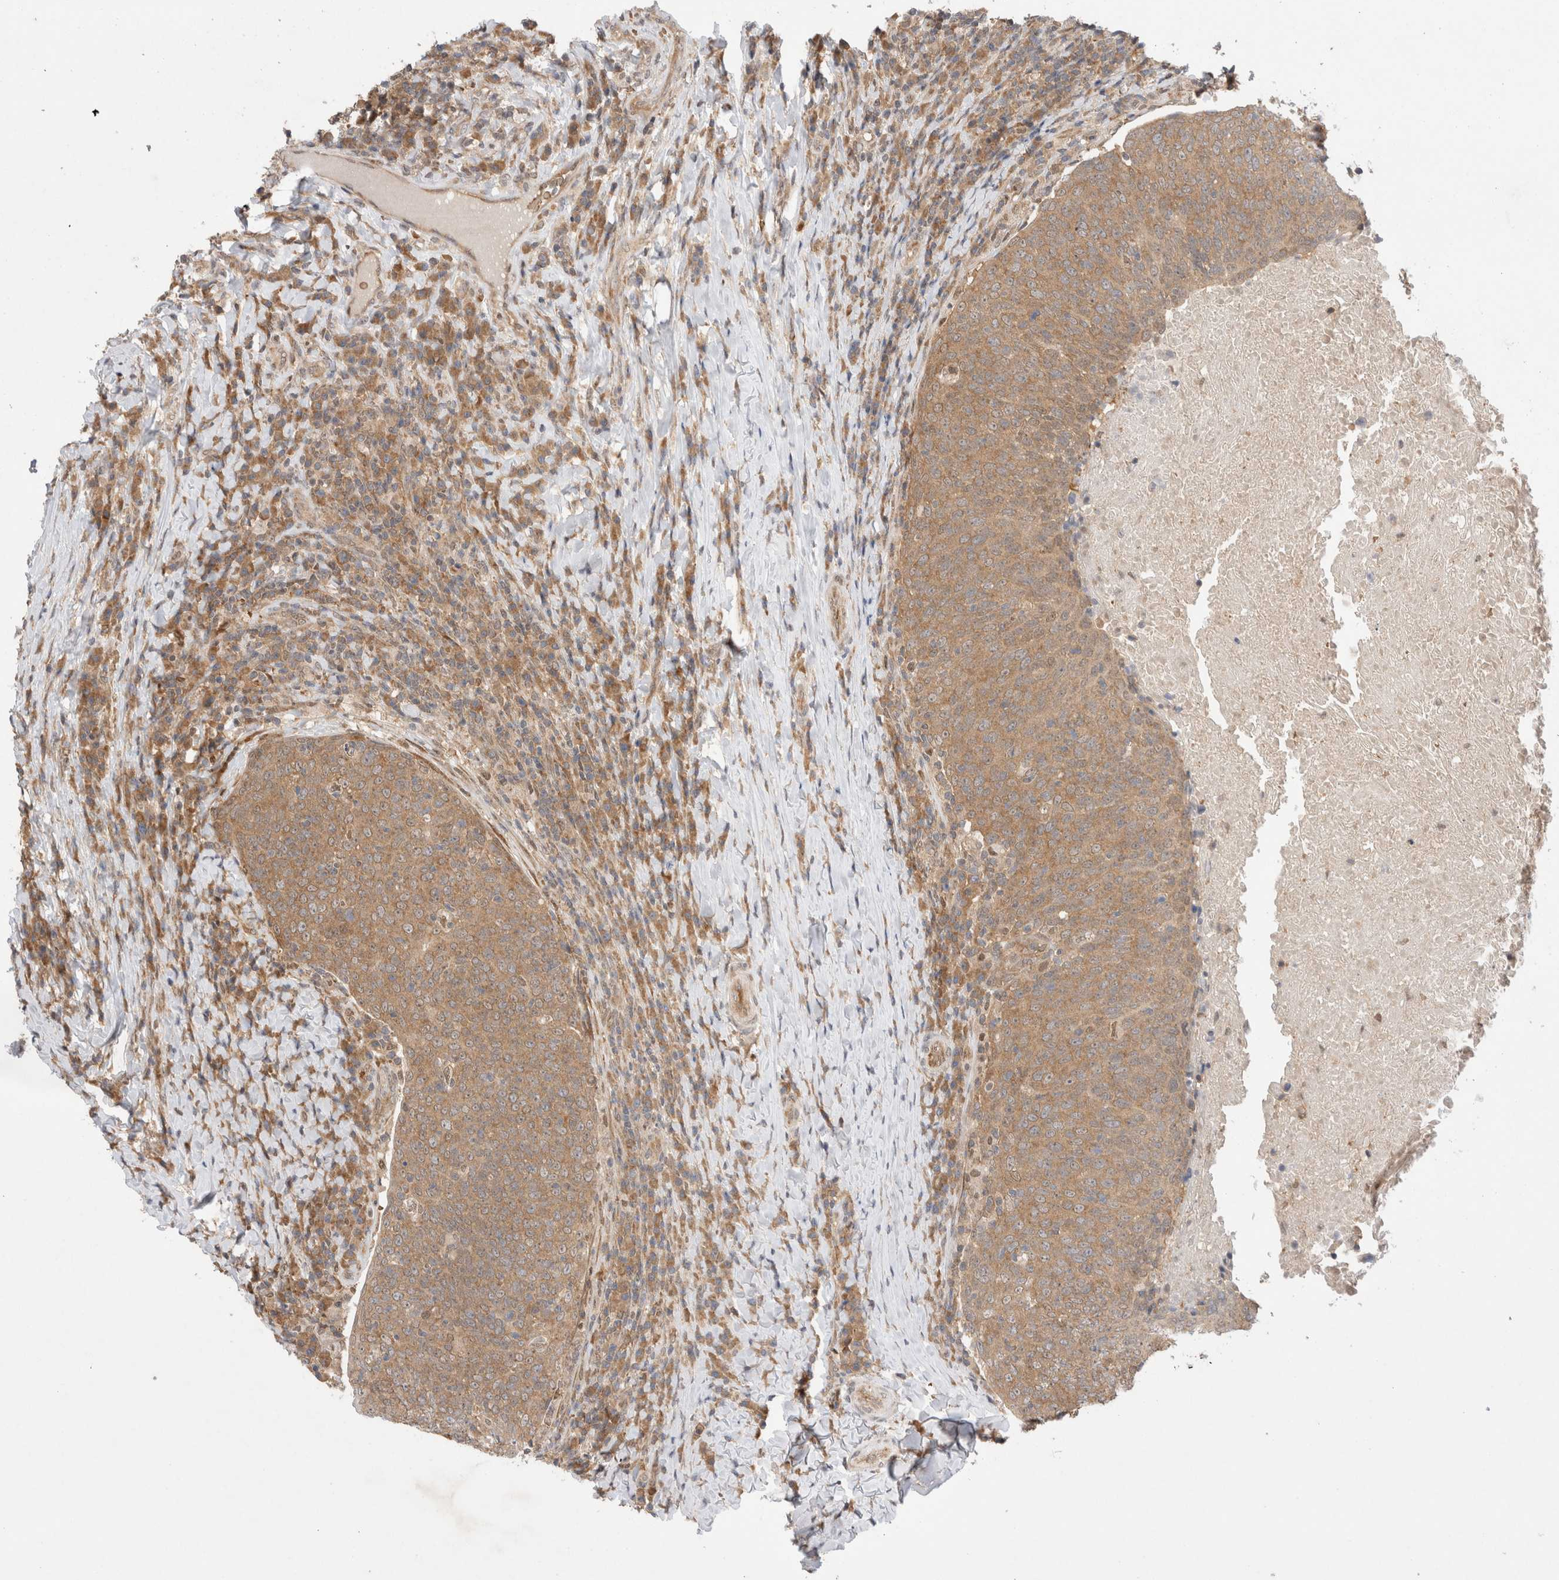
{"staining": {"intensity": "moderate", "quantity": ">75%", "location": "cytoplasmic/membranous"}, "tissue": "head and neck cancer", "cell_type": "Tumor cells", "image_type": "cancer", "snomed": [{"axis": "morphology", "description": "Squamous cell carcinoma, NOS"}, {"axis": "morphology", "description": "Squamous cell carcinoma, metastatic, NOS"}, {"axis": "topography", "description": "Lymph node"}, {"axis": "topography", "description": "Head-Neck"}], "caption": "Metastatic squamous cell carcinoma (head and neck) stained with a protein marker reveals moderate staining in tumor cells.", "gene": "EIF3E", "patient": {"sex": "male", "age": 62}}